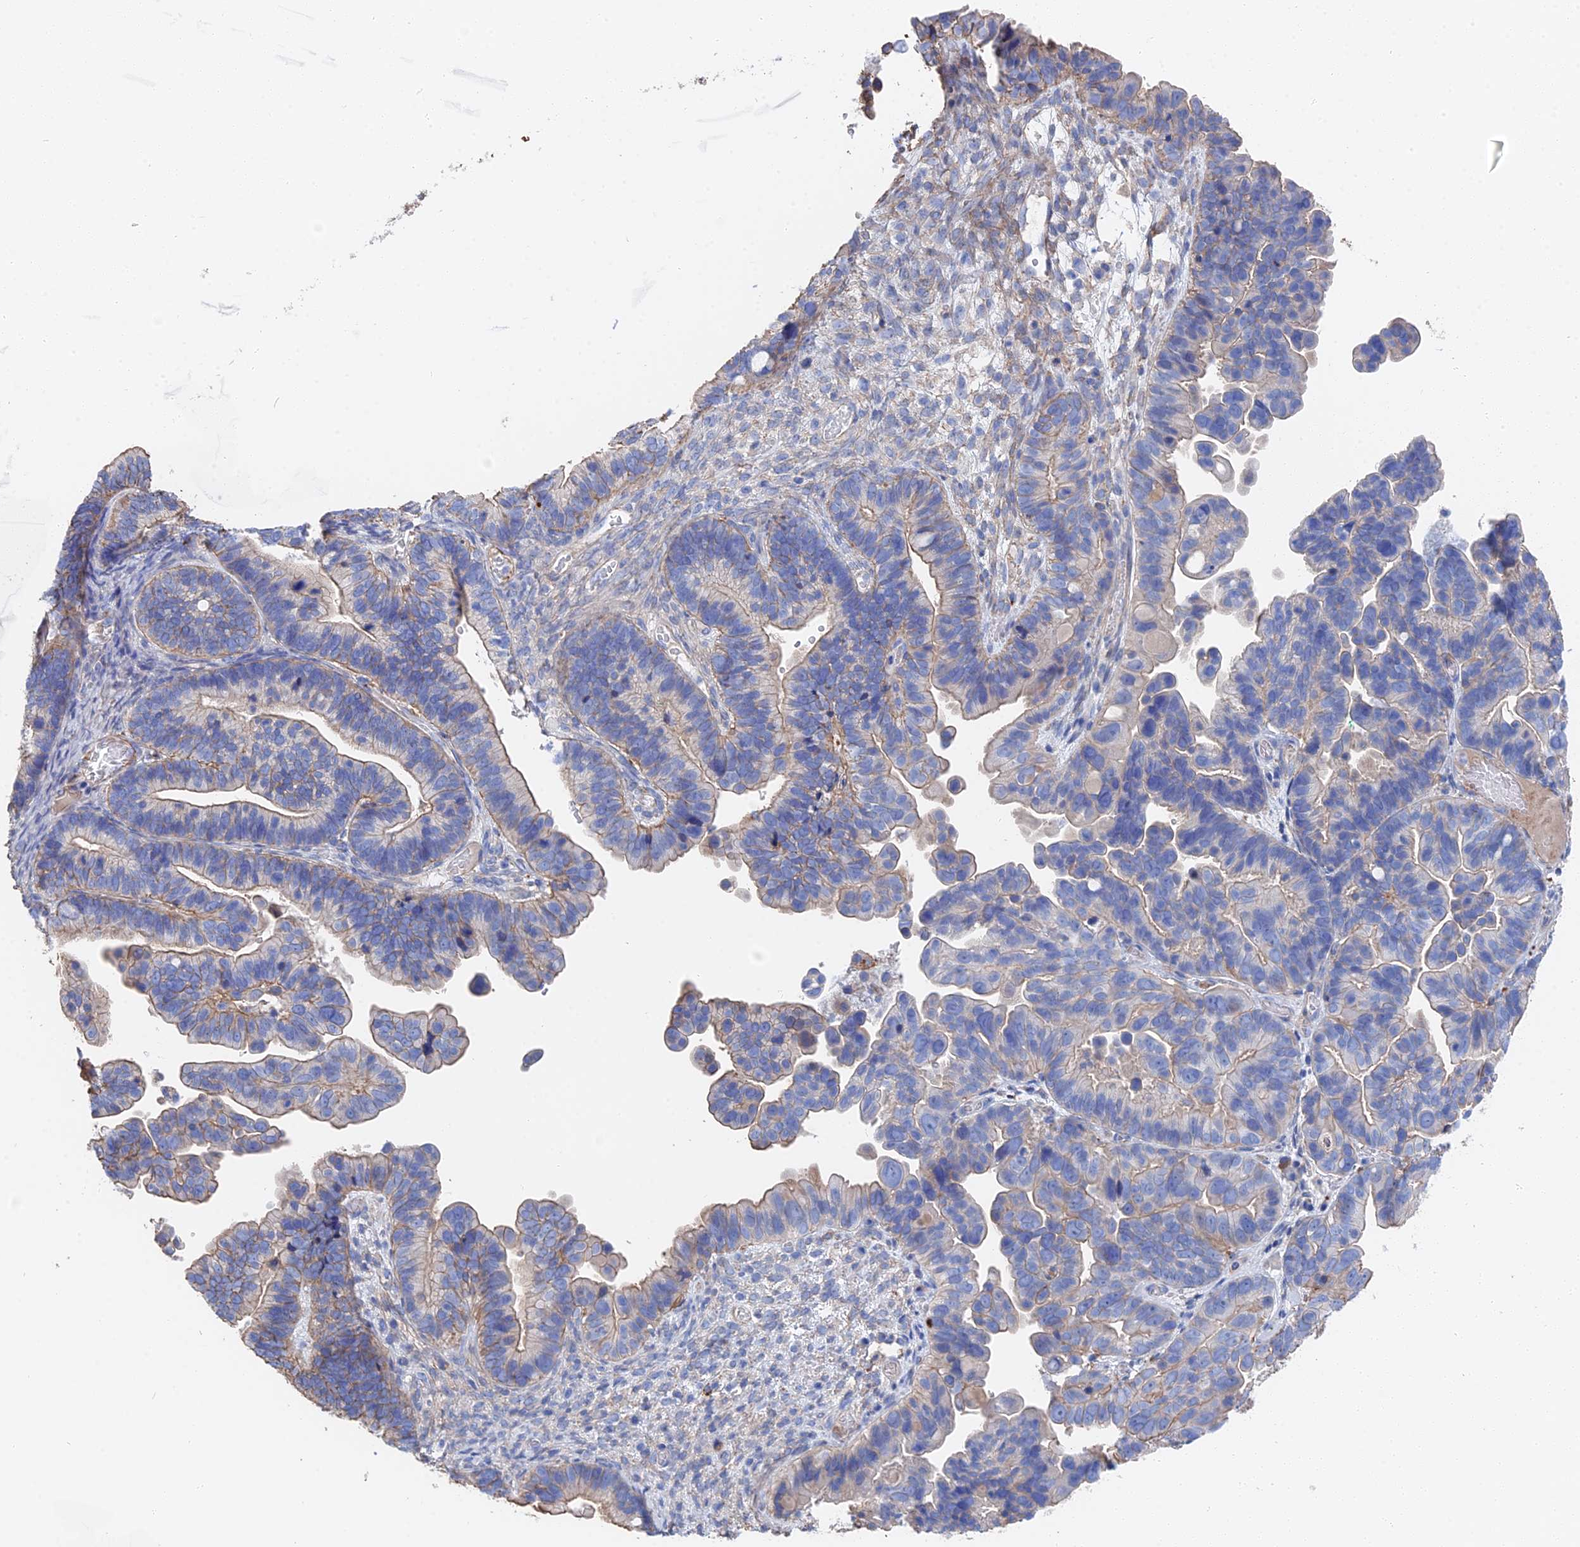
{"staining": {"intensity": "weak", "quantity": "25%-75%", "location": "cytoplasmic/membranous"}, "tissue": "ovarian cancer", "cell_type": "Tumor cells", "image_type": "cancer", "snomed": [{"axis": "morphology", "description": "Cystadenocarcinoma, serous, NOS"}, {"axis": "topography", "description": "Ovary"}], "caption": "Human ovarian cancer stained for a protein (brown) reveals weak cytoplasmic/membranous positive staining in approximately 25%-75% of tumor cells.", "gene": "STRA6", "patient": {"sex": "female", "age": 56}}